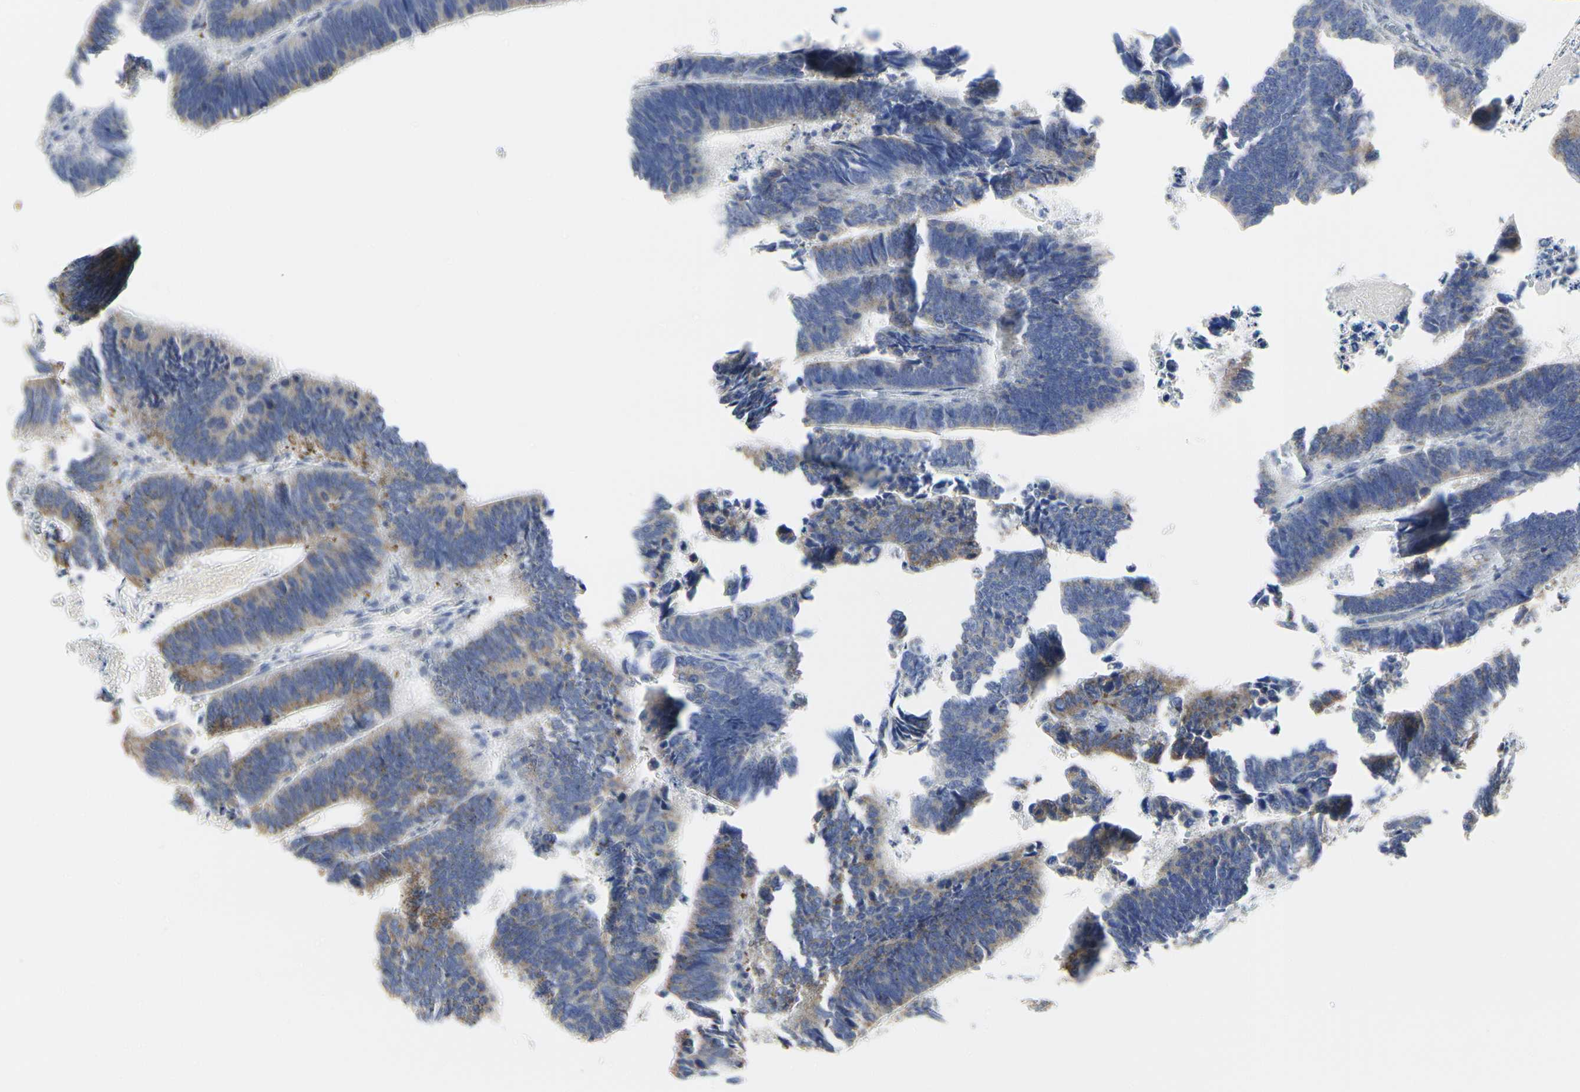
{"staining": {"intensity": "weak", "quantity": ">75%", "location": "cytoplasmic/membranous"}, "tissue": "colorectal cancer", "cell_type": "Tumor cells", "image_type": "cancer", "snomed": [{"axis": "morphology", "description": "Adenocarcinoma, NOS"}, {"axis": "topography", "description": "Colon"}], "caption": "Immunohistochemistry (IHC) micrograph of neoplastic tissue: human colorectal cancer (adenocarcinoma) stained using immunohistochemistry shows low levels of weak protein expression localized specifically in the cytoplasmic/membranous of tumor cells, appearing as a cytoplasmic/membranous brown color.", "gene": "SHANK2", "patient": {"sex": "male", "age": 72}}